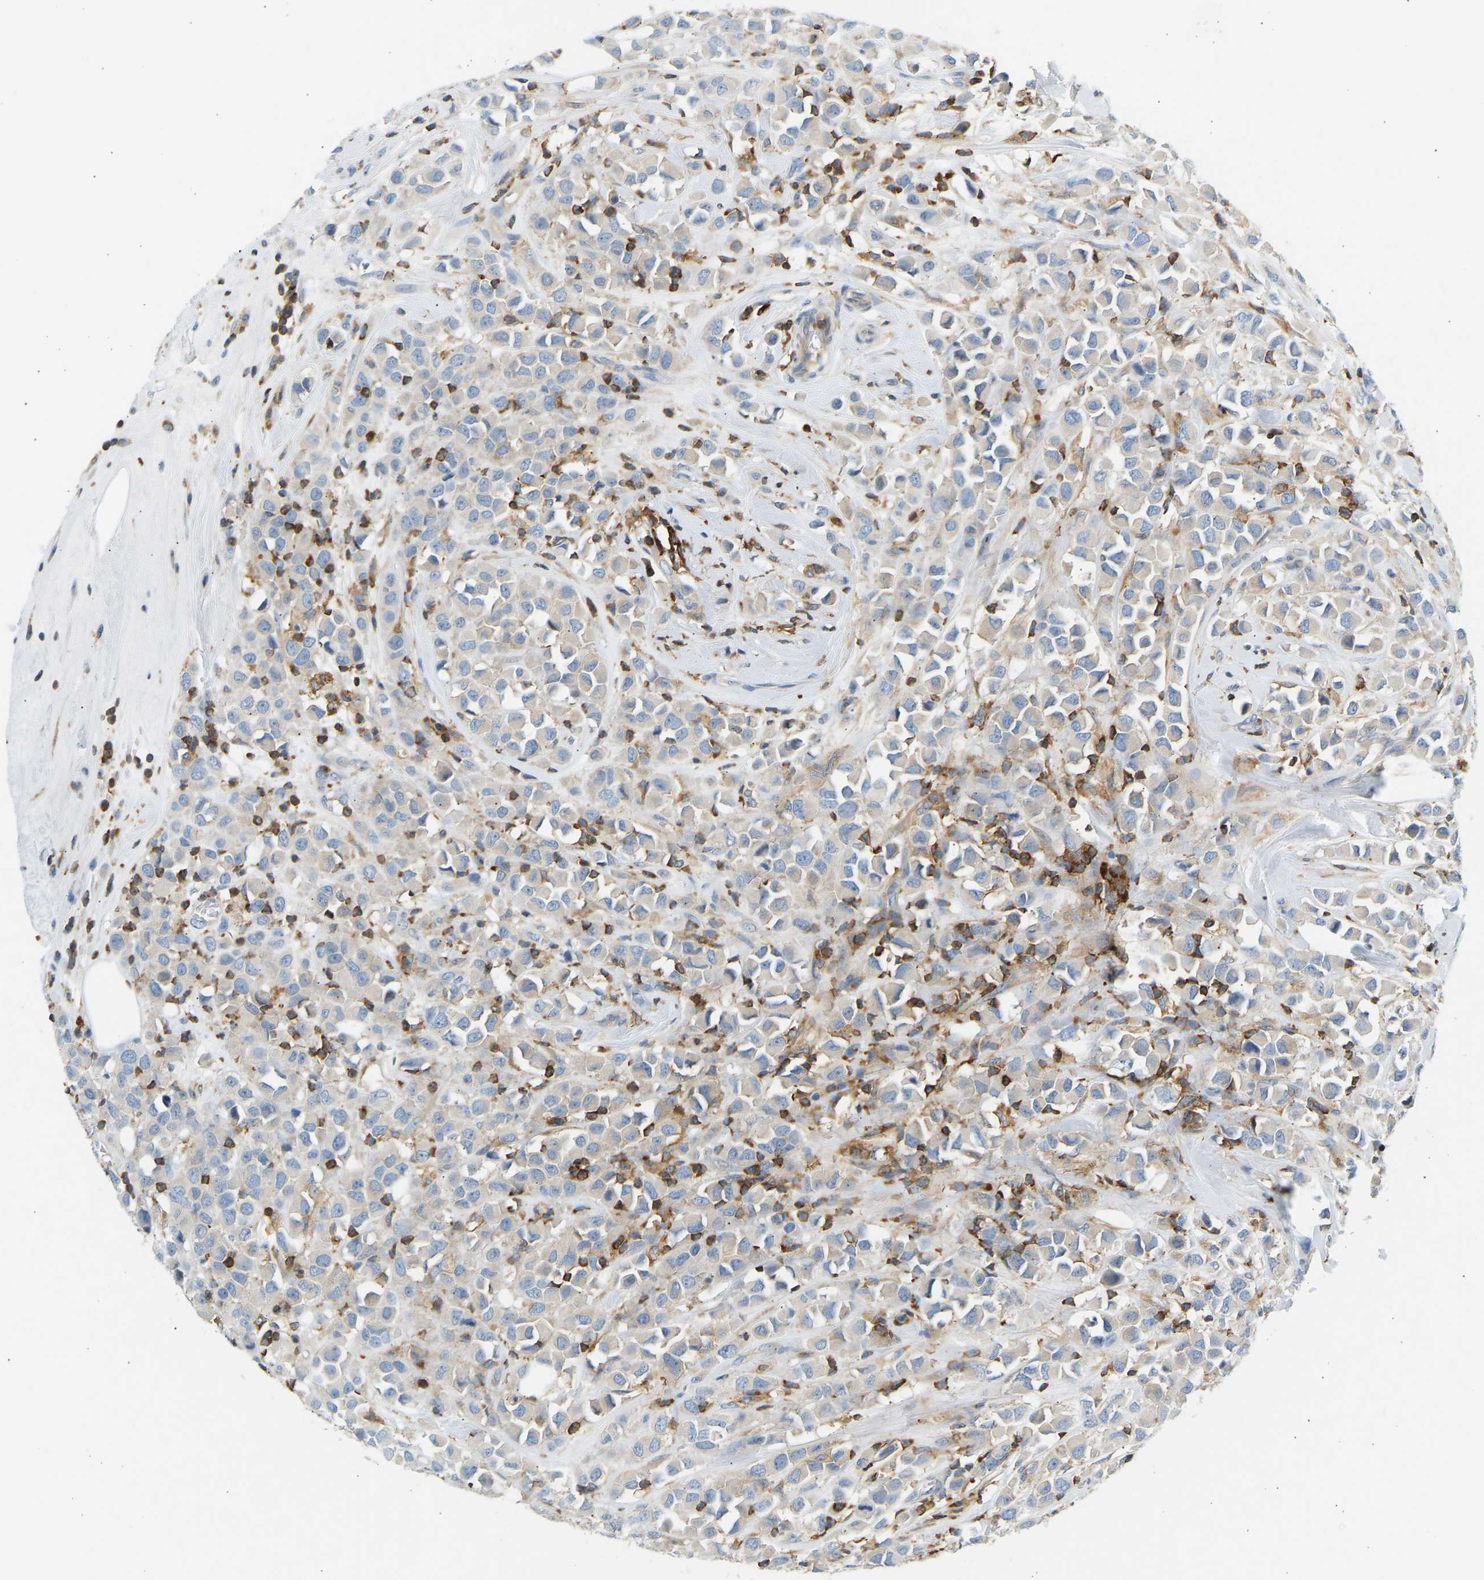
{"staining": {"intensity": "negative", "quantity": "none", "location": "none"}, "tissue": "breast cancer", "cell_type": "Tumor cells", "image_type": "cancer", "snomed": [{"axis": "morphology", "description": "Duct carcinoma"}, {"axis": "topography", "description": "Breast"}], "caption": "Tumor cells show no significant protein staining in breast infiltrating ductal carcinoma. The staining is performed using DAB brown chromogen with nuclei counter-stained in using hematoxylin.", "gene": "FNBP1", "patient": {"sex": "female", "age": 61}}